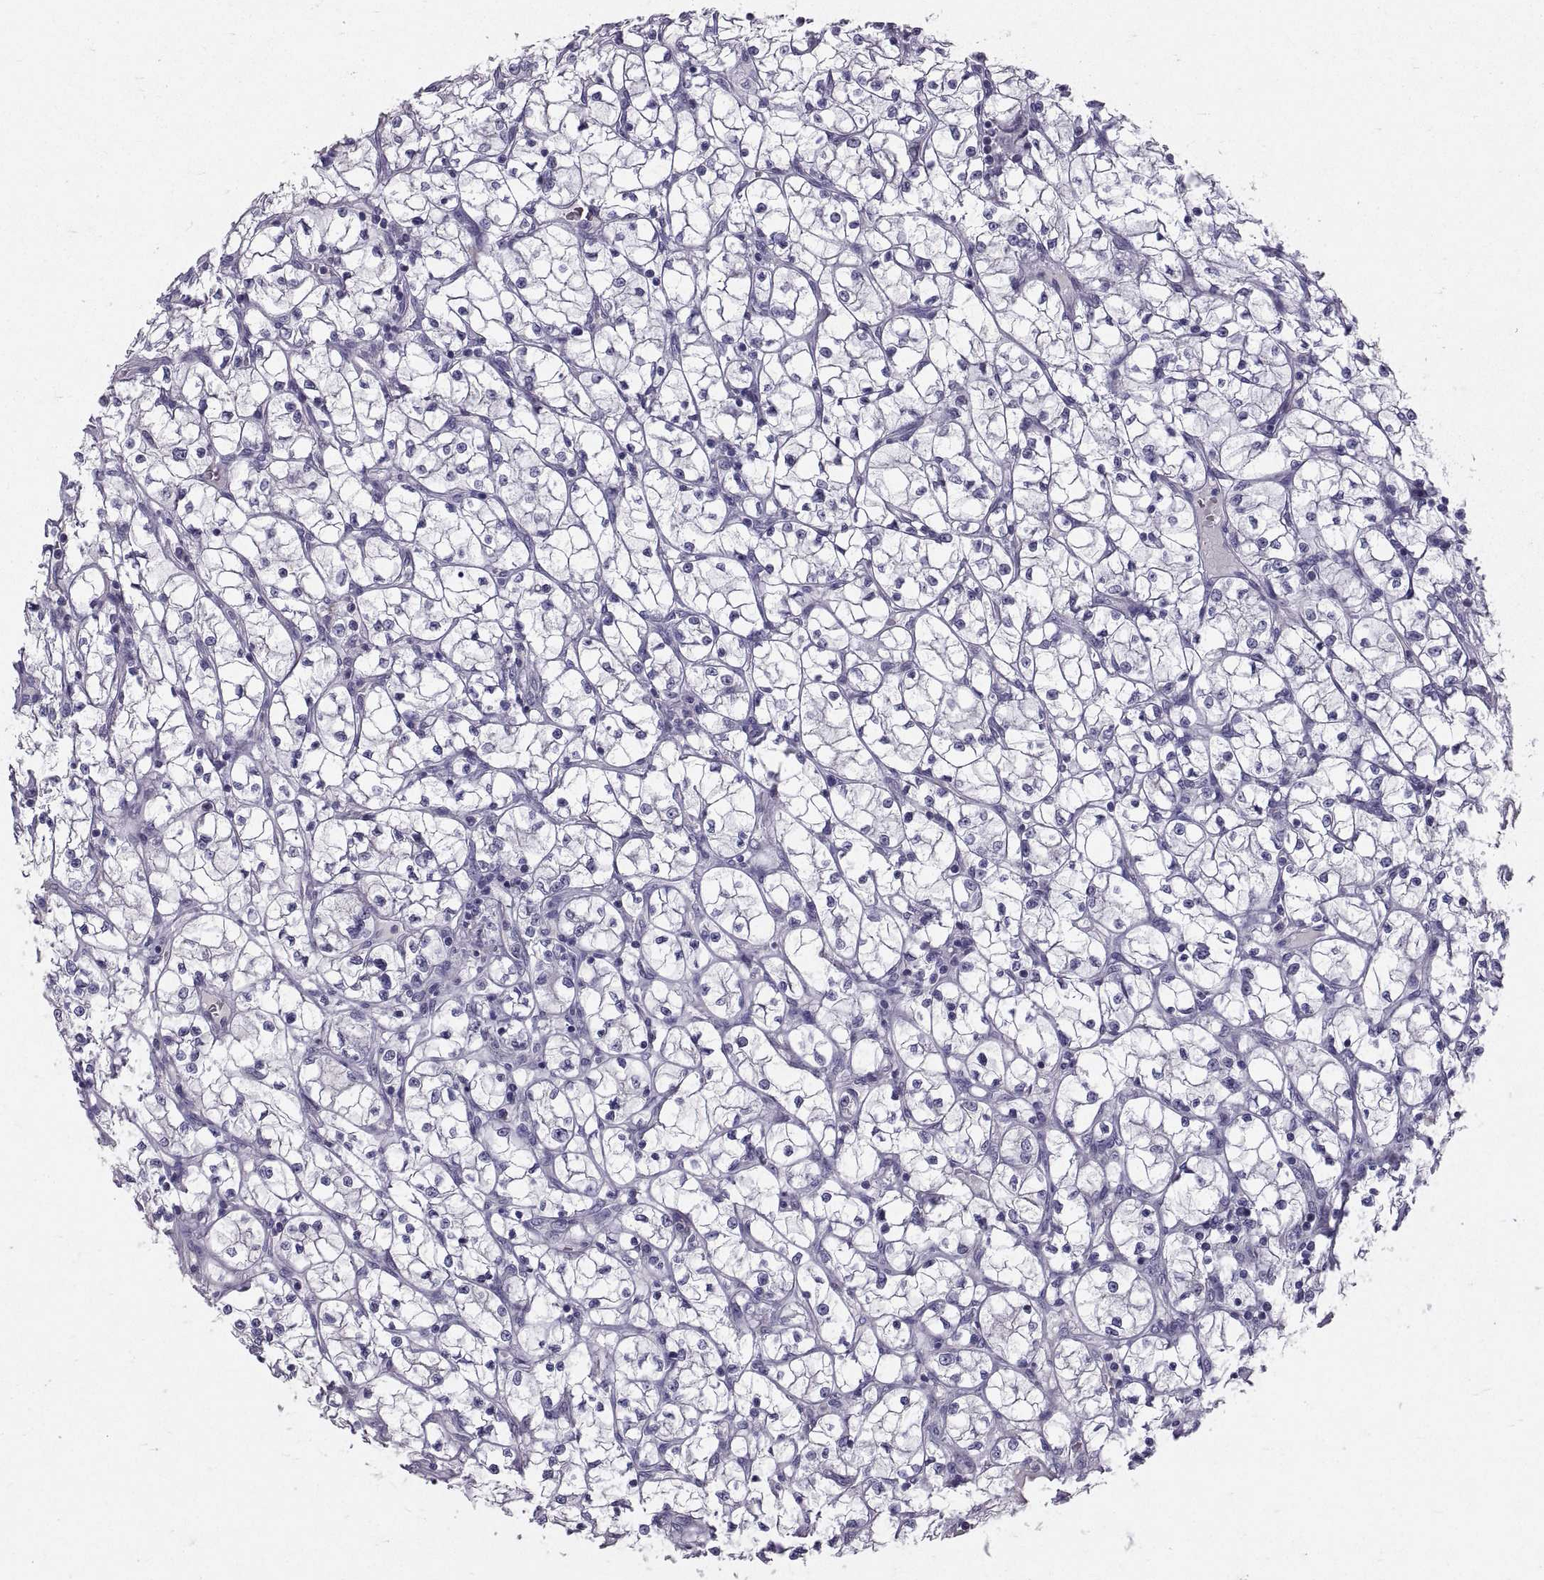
{"staining": {"intensity": "negative", "quantity": "none", "location": "none"}, "tissue": "renal cancer", "cell_type": "Tumor cells", "image_type": "cancer", "snomed": [{"axis": "morphology", "description": "Adenocarcinoma, NOS"}, {"axis": "topography", "description": "Kidney"}], "caption": "Renal adenocarcinoma was stained to show a protein in brown. There is no significant positivity in tumor cells. The staining is performed using DAB brown chromogen with nuclei counter-stained in using hematoxylin.", "gene": "PTN", "patient": {"sex": "female", "age": 64}}